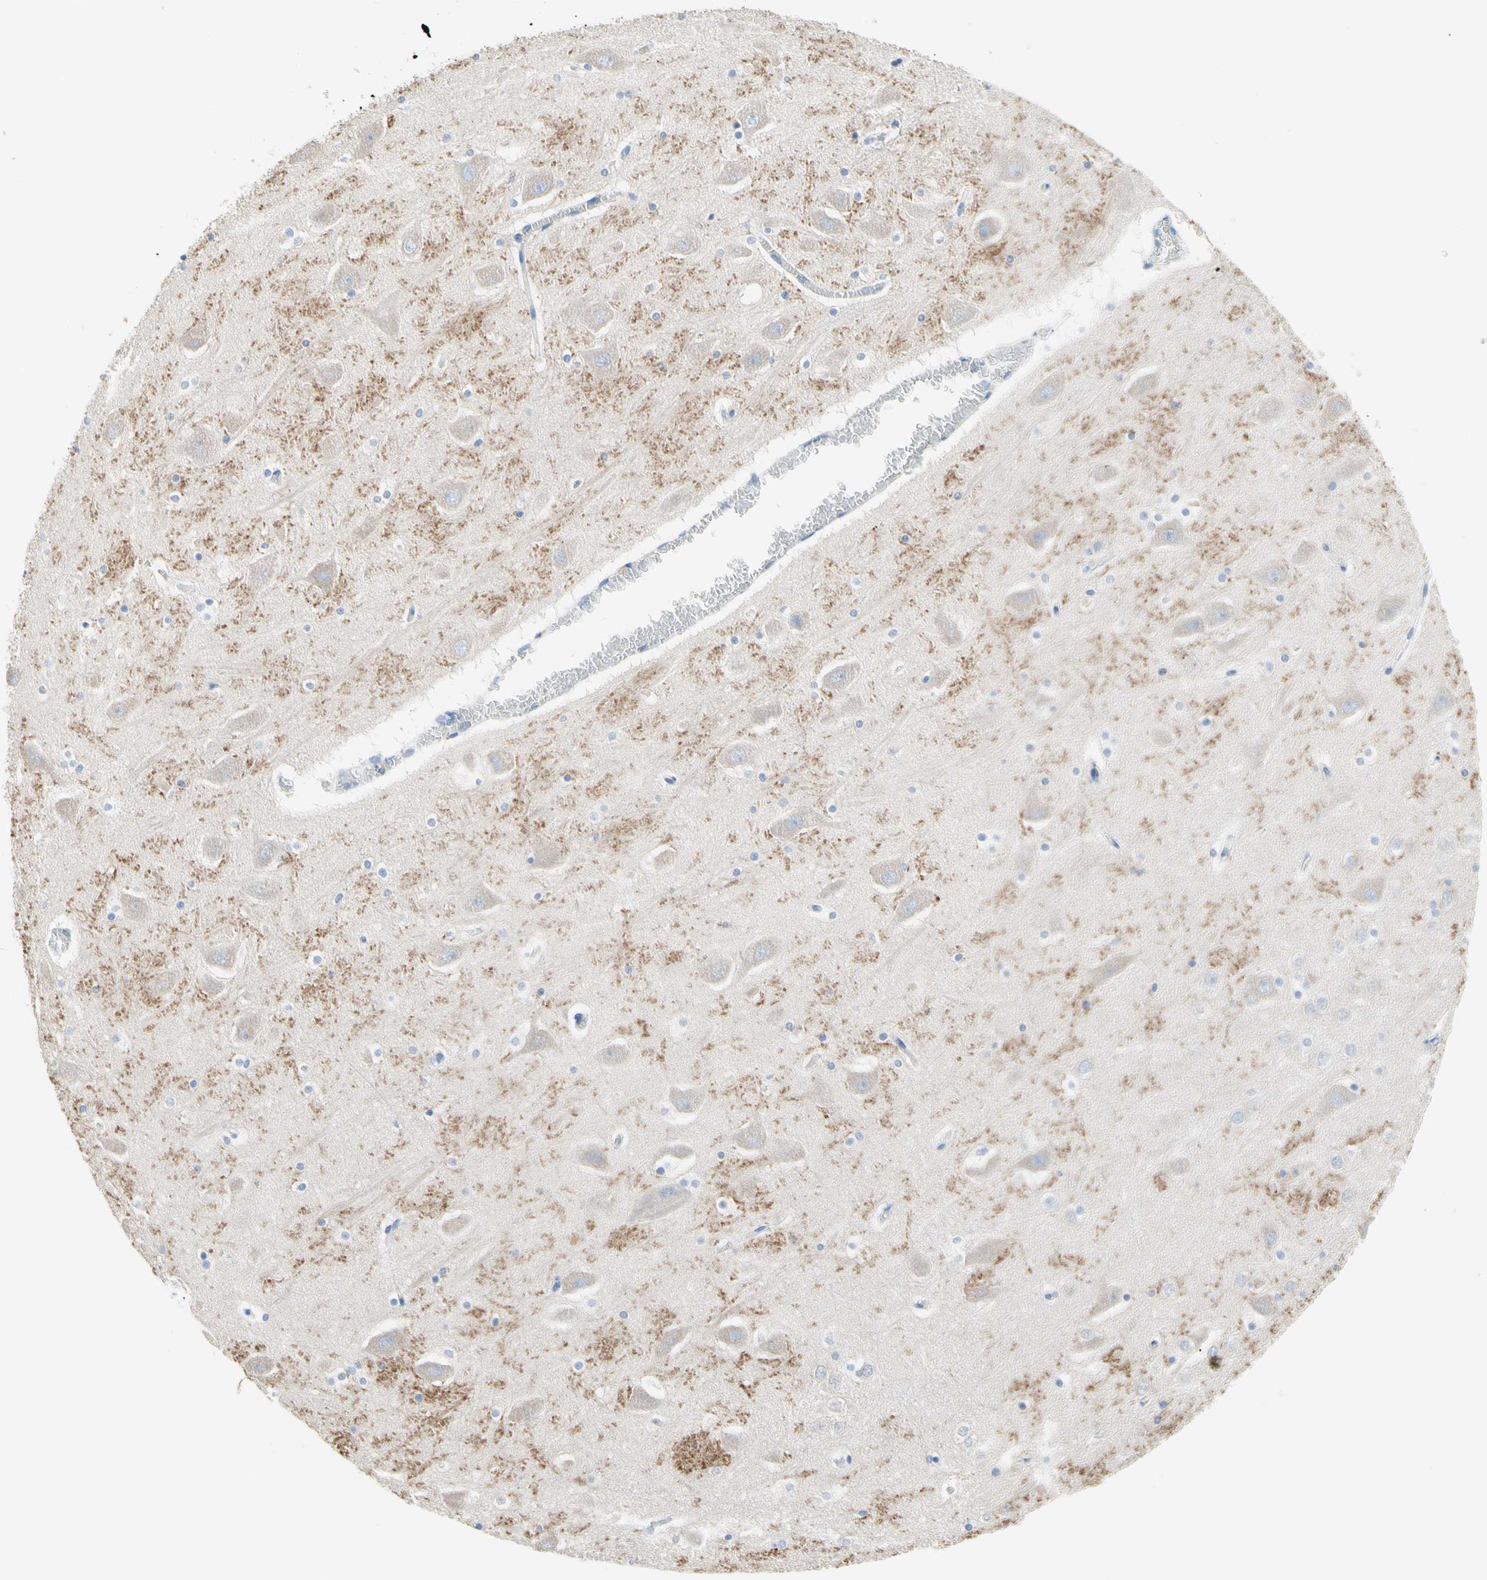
{"staining": {"intensity": "negative", "quantity": "none", "location": "none"}, "tissue": "hippocampus", "cell_type": "Glial cells", "image_type": "normal", "snomed": [{"axis": "morphology", "description": "Normal tissue, NOS"}, {"axis": "topography", "description": "Hippocampus"}], "caption": "Immunohistochemical staining of benign human hippocampus exhibits no significant positivity in glial cells.", "gene": "NECTIN4", "patient": {"sex": "male", "age": 45}}